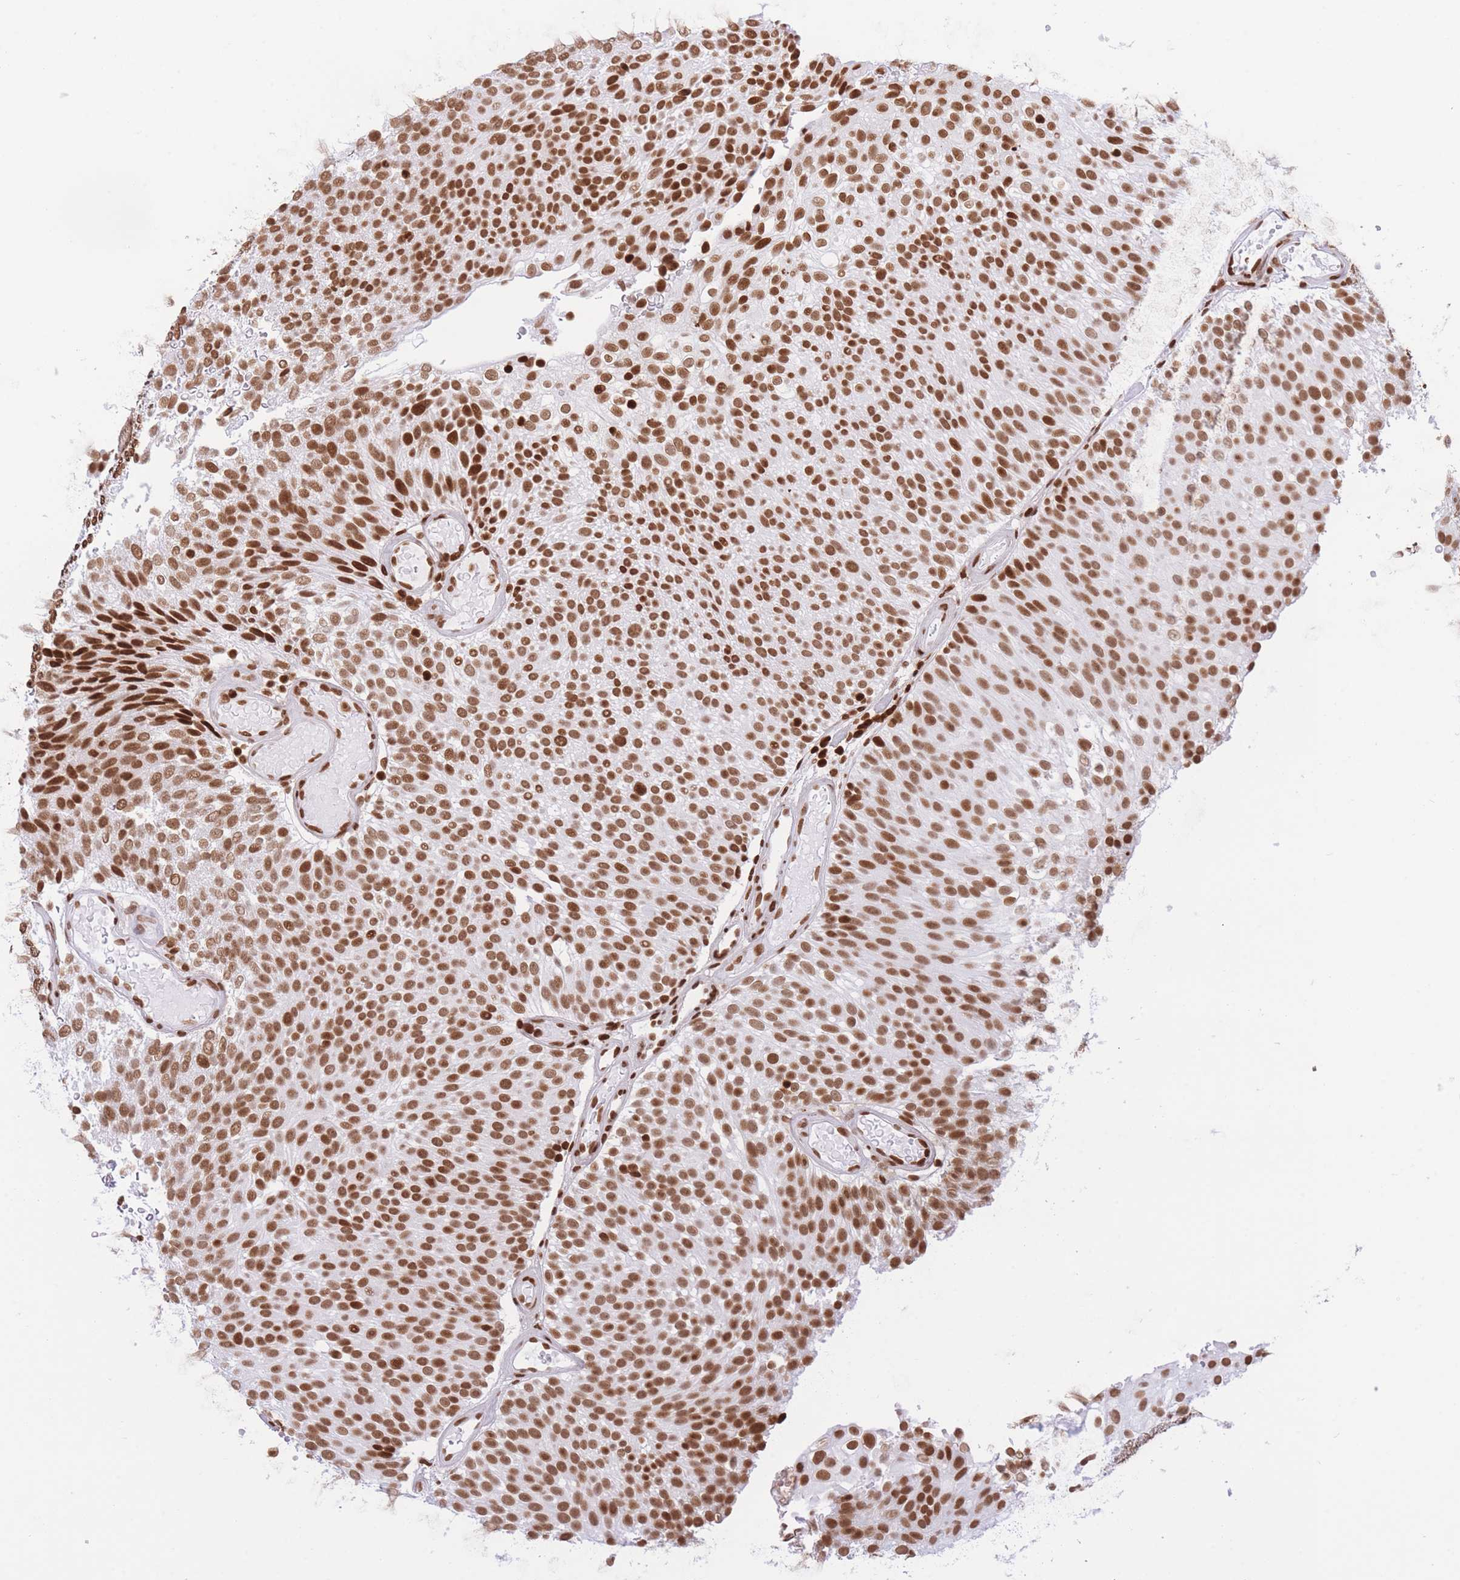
{"staining": {"intensity": "moderate", "quantity": ">75%", "location": "nuclear"}, "tissue": "urothelial cancer", "cell_type": "Tumor cells", "image_type": "cancer", "snomed": [{"axis": "morphology", "description": "Urothelial carcinoma, Low grade"}, {"axis": "topography", "description": "Urinary bladder"}], "caption": "Protein positivity by immunohistochemistry (IHC) reveals moderate nuclear positivity in about >75% of tumor cells in urothelial cancer. (Stains: DAB in brown, nuclei in blue, Microscopy: brightfield microscopy at high magnification).", "gene": "H2BC11", "patient": {"sex": "male", "age": 78}}